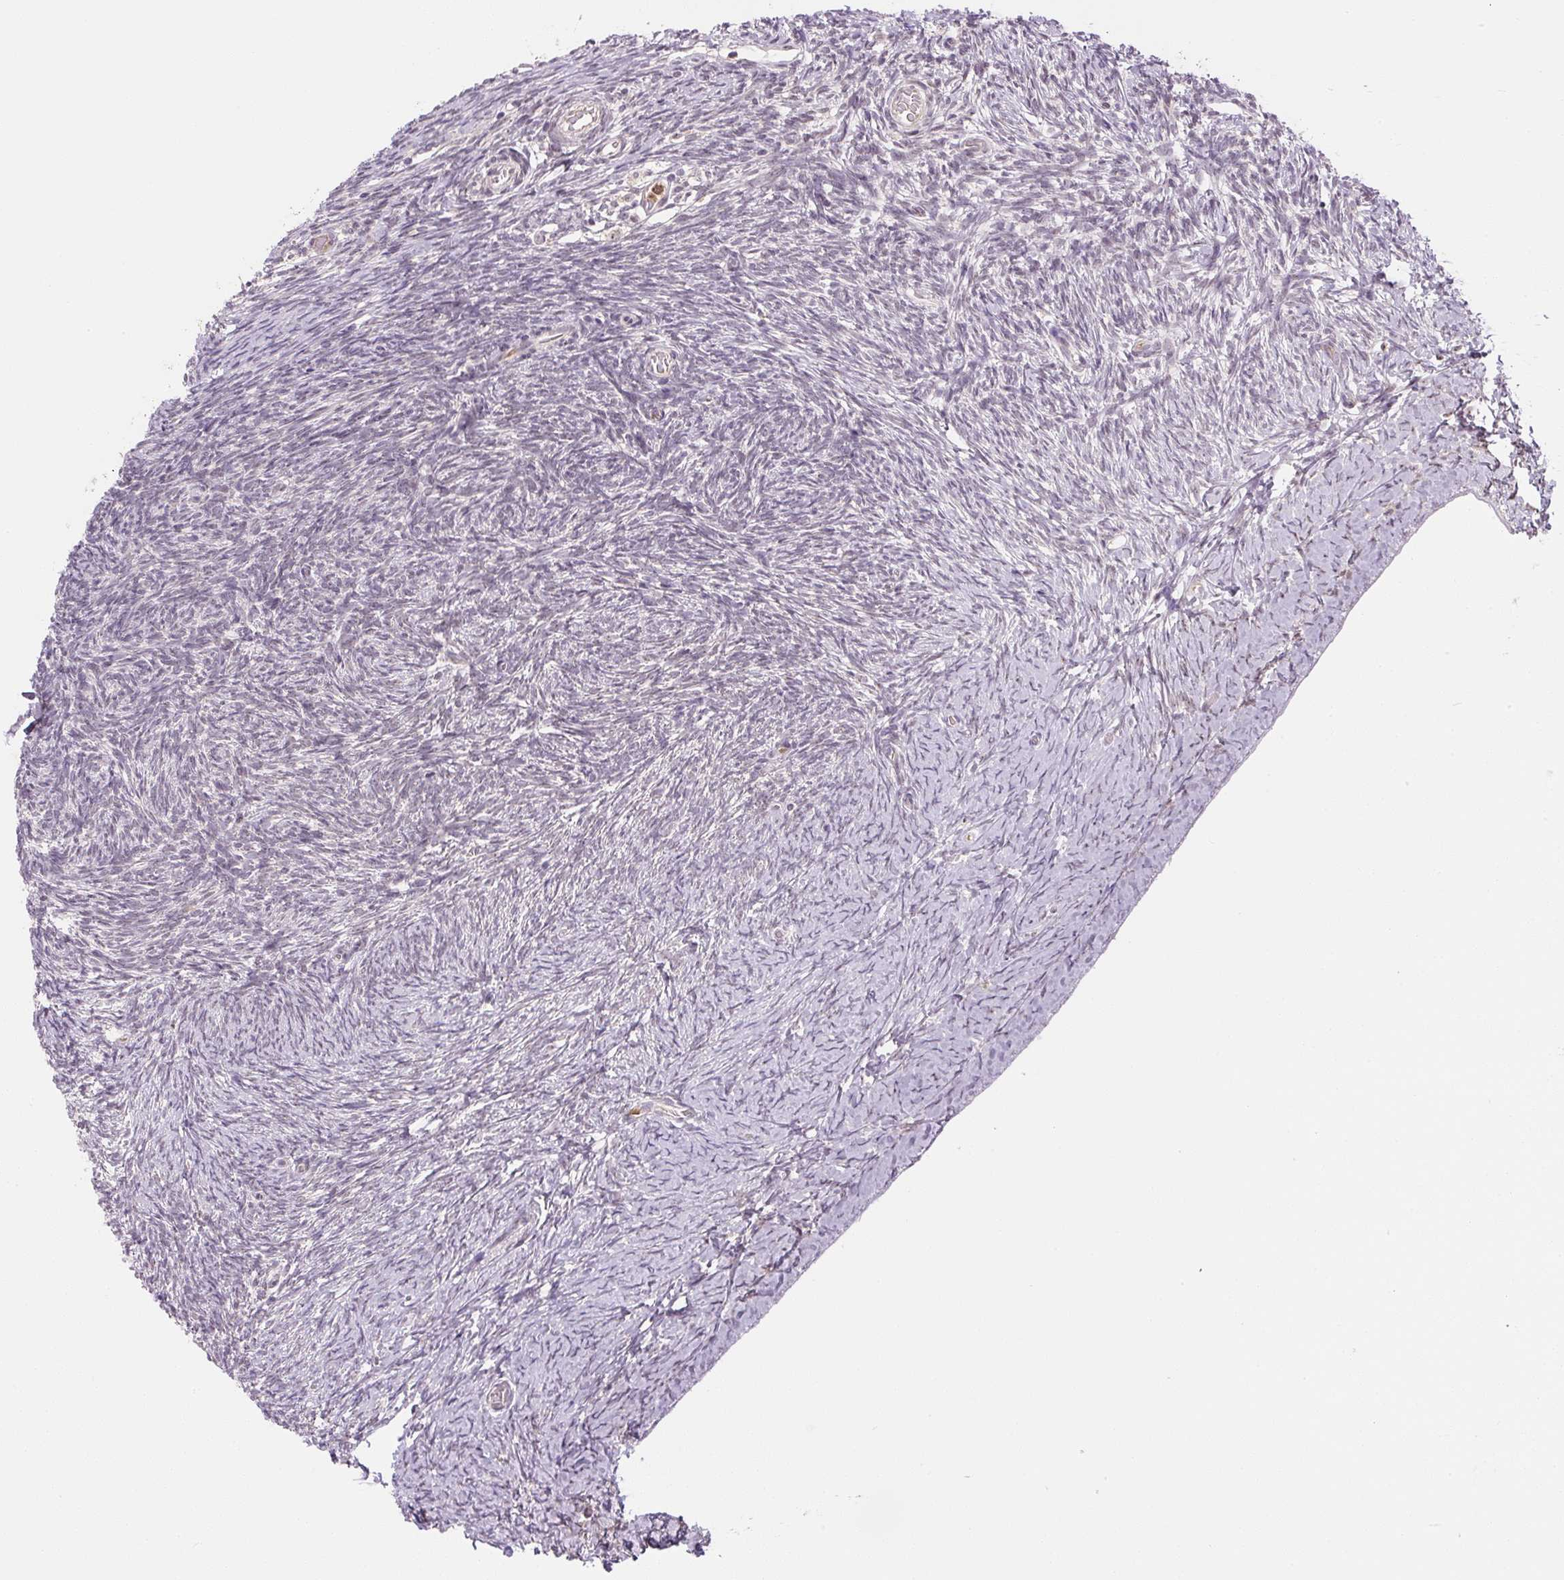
{"staining": {"intensity": "negative", "quantity": "none", "location": "none"}, "tissue": "ovary", "cell_type": "Ovarian stroma cells", "image_type": "normal", "snomed": [{"axis": "morphology", "description": "Normal tissue, NOS"}, {"axis": "topography", "description": "Ovary"}], "caption": "High magnification brightfield microscopy of normal ovary stained with DAB (3,3'-diaminobenzidine) (brown) and counterstained with hematoxylin (blue): ovarian stroma cells show no significant positivity. (DAB (3,3'-diaminobenzidine) immunohistochemistry visualized using brightfield microscopy, high magnification).", "gene": "SGF29", "patient": {"sex": "female", "age": 39}}